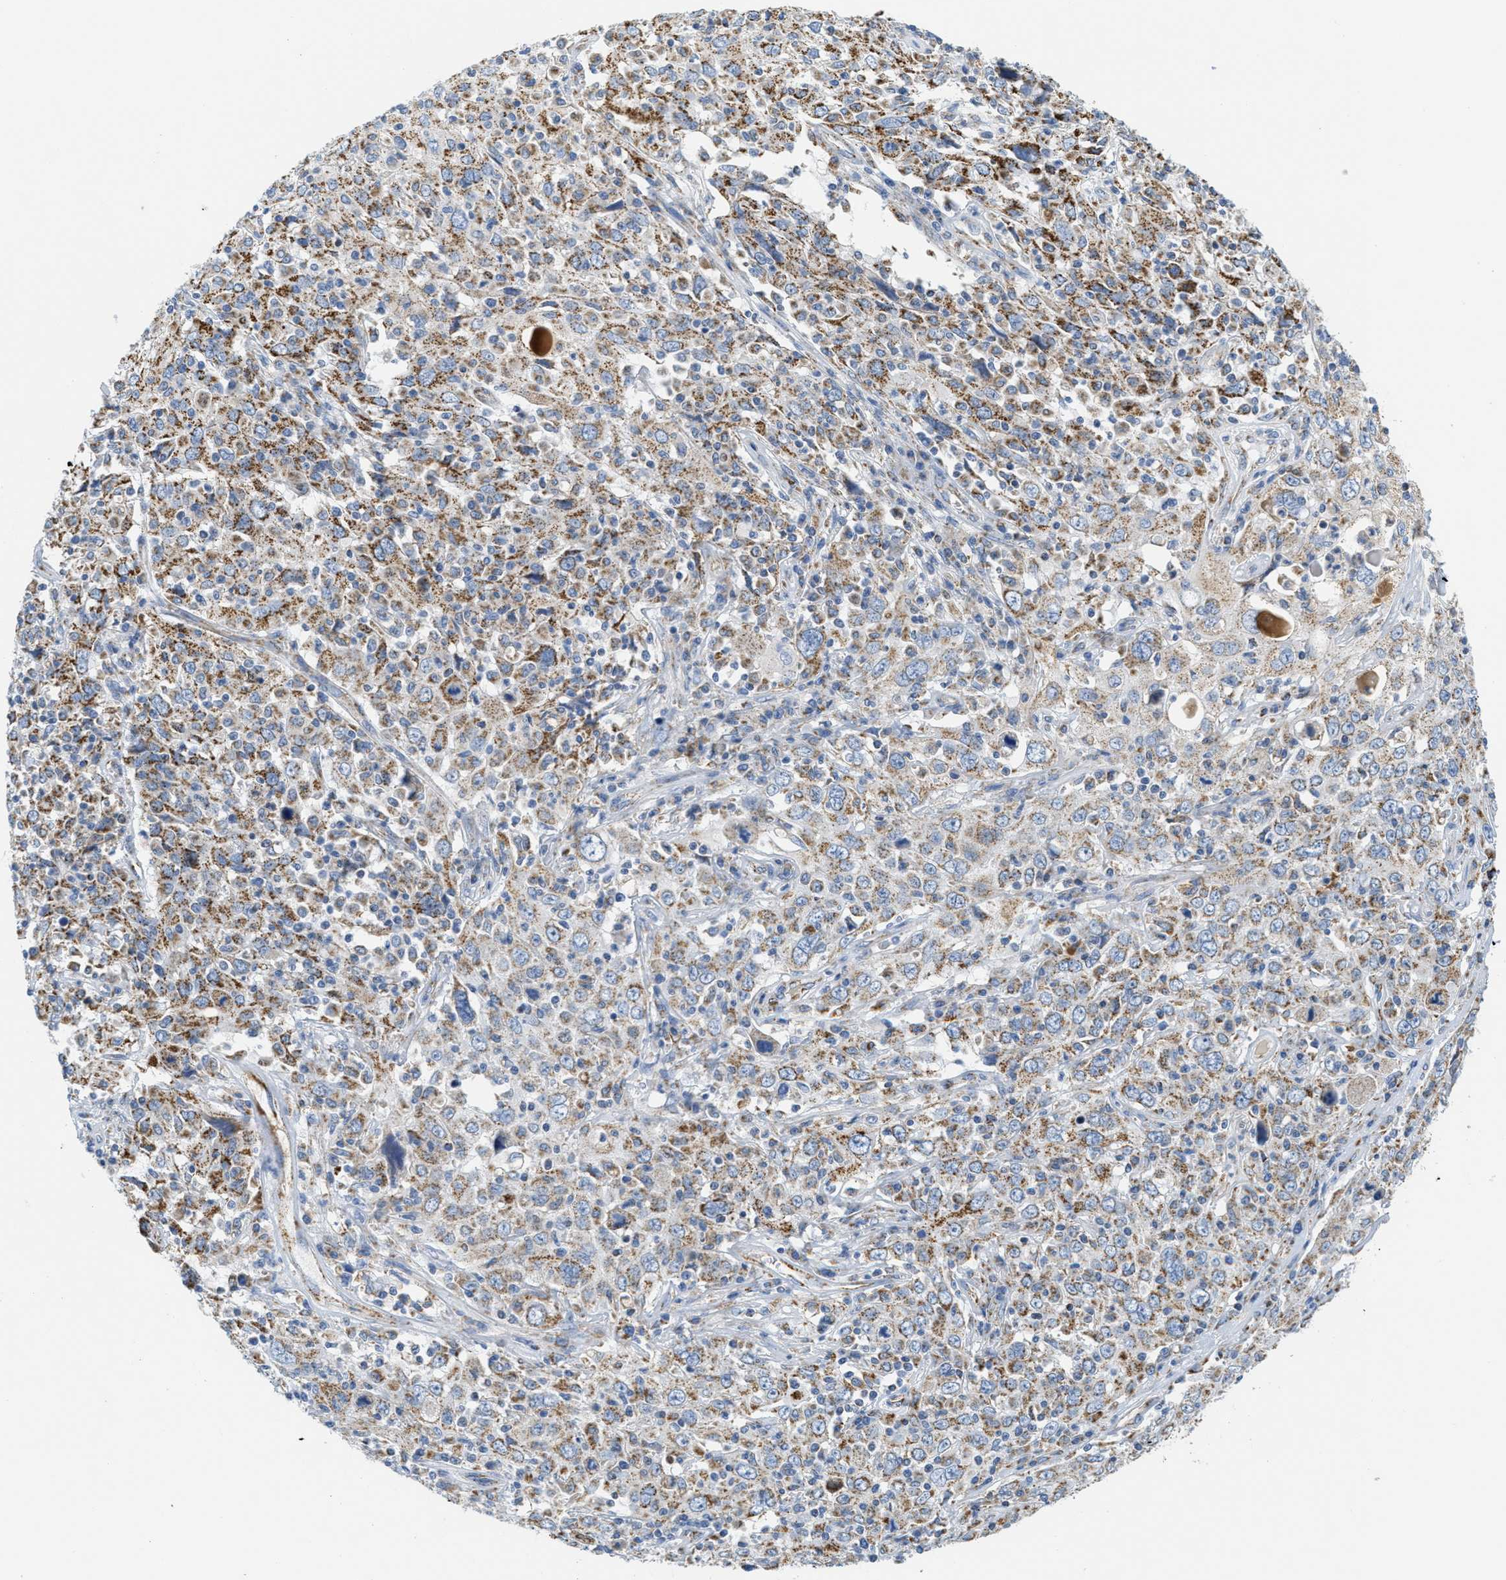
{"staining": {"intensity": "moderate", "quantity": "25%-75%", "location": "cytoplasmic/membranous"}, "tissue": "cervical cancer", "cell_type": "Tumor cells", "image_type": "cancer", "snomed": [{"axis": "morphology", "description": "Squamous cell carcinoma, NOS"}, {"axis": "topography", "description": "Cervix"}], "caption": "Tumor cells exhibit medium levels of moderate cytoplasmic/membranous expression in approximately 25%-75% of cells in cervical cancer.", "gene": "KCNJ5", "patient": {"sex": "female", "age": 46}}